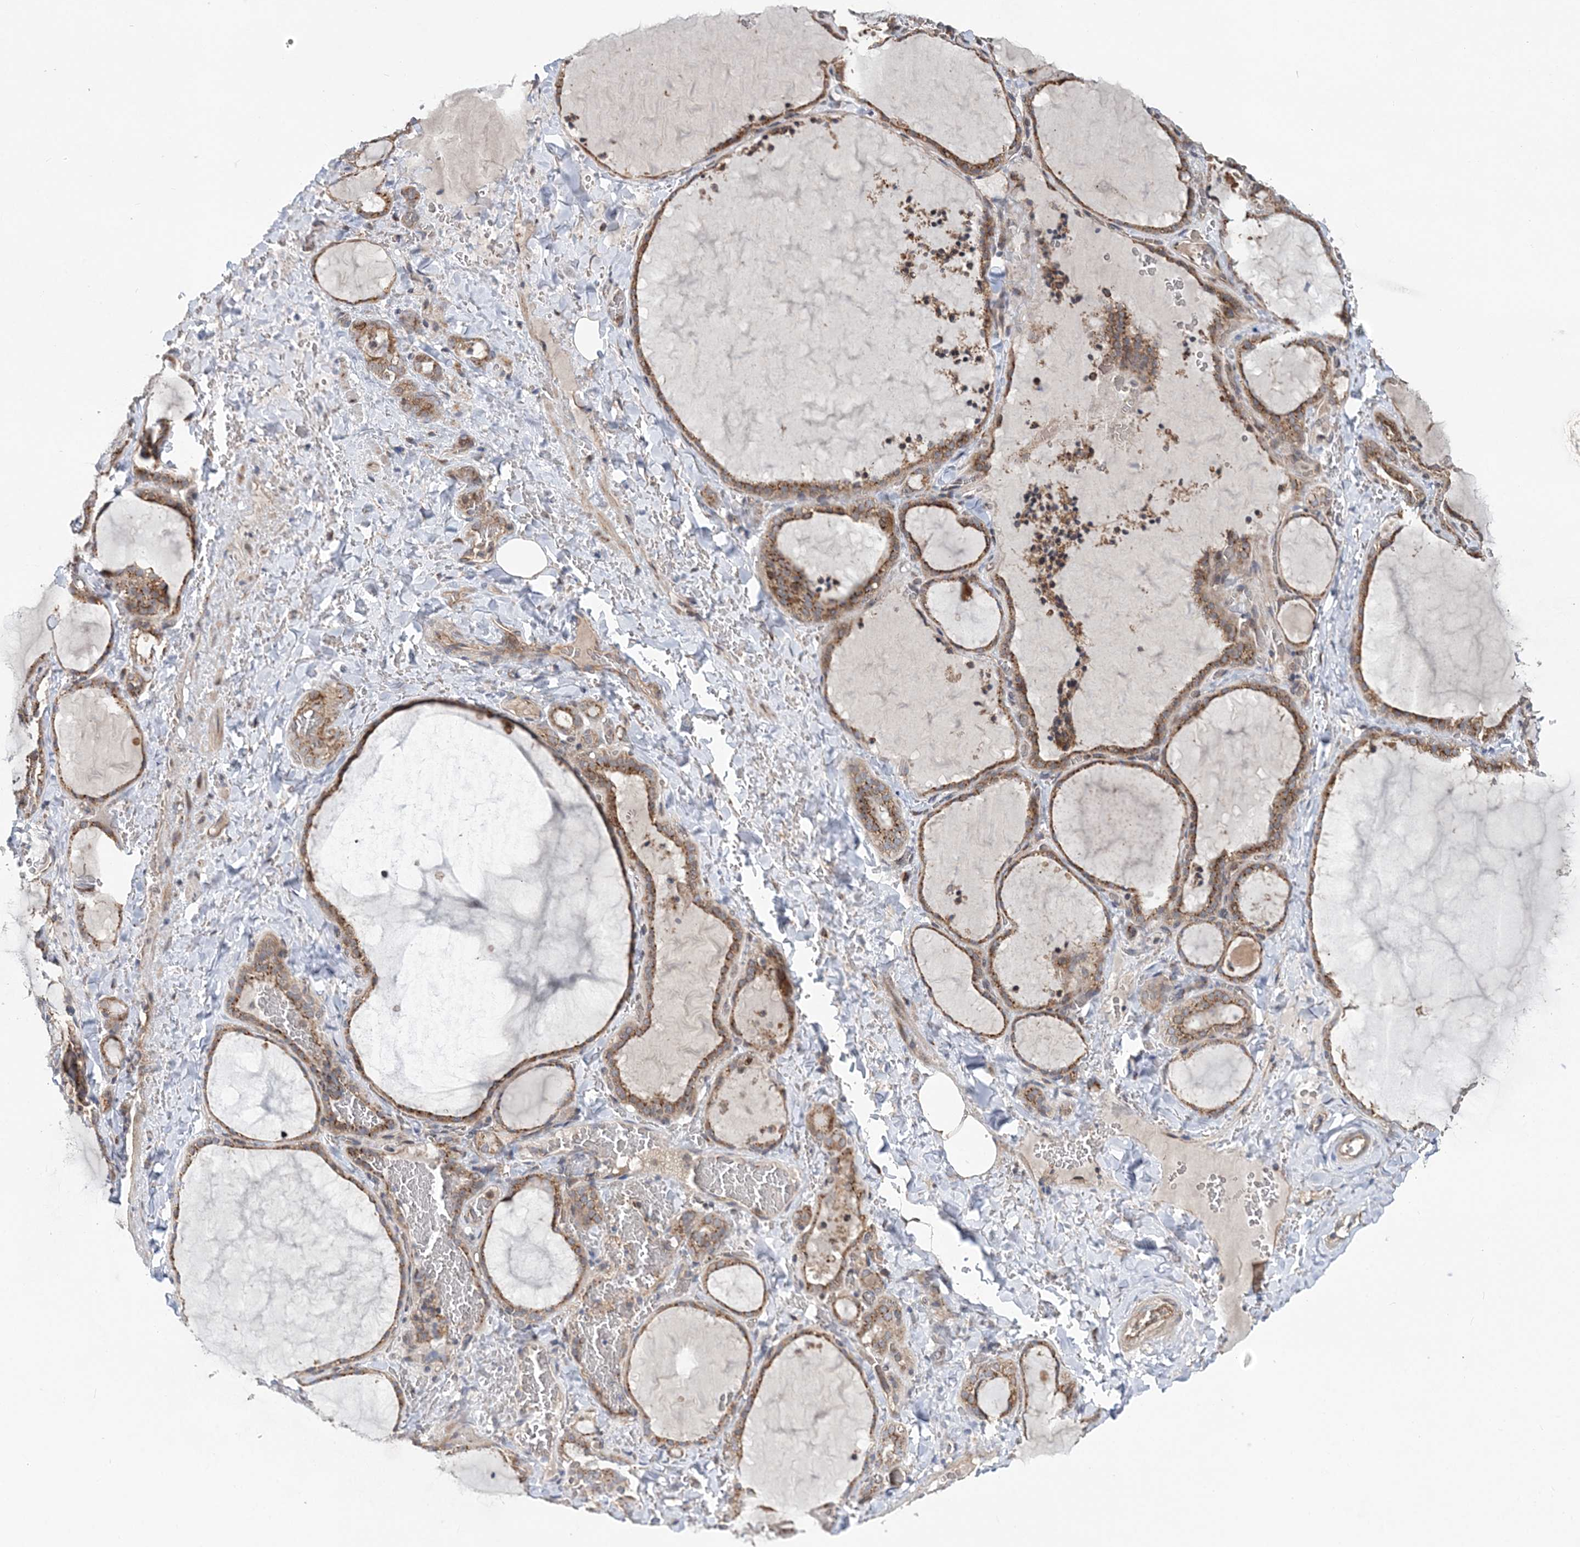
{"staining": {"intensity": "moderate", "quantity": ">75%", "location": "cytoplasmic/membranous"}, "tissue": "thyroid gland", "cell_type": "Glandular cells", "image_type": "normal", "snomed": [{"axis": "morphology", "description": "Normal tissue, NOS"}, {"axis": "topography", "description": "Thyroid gland"}], "caption": "Thyroid gland stained with IHC demonstrates moderate cytoplasmic/membranous staining in approximately >75% of glandular cells. The staining was performed using DAB to visualize the protein expression in brown, while the nuclei were stained in blue with hematoxylin (Magnification: 20x).", "gene": "KIF4A", "patient": {"sex": "female", "age": 22}}